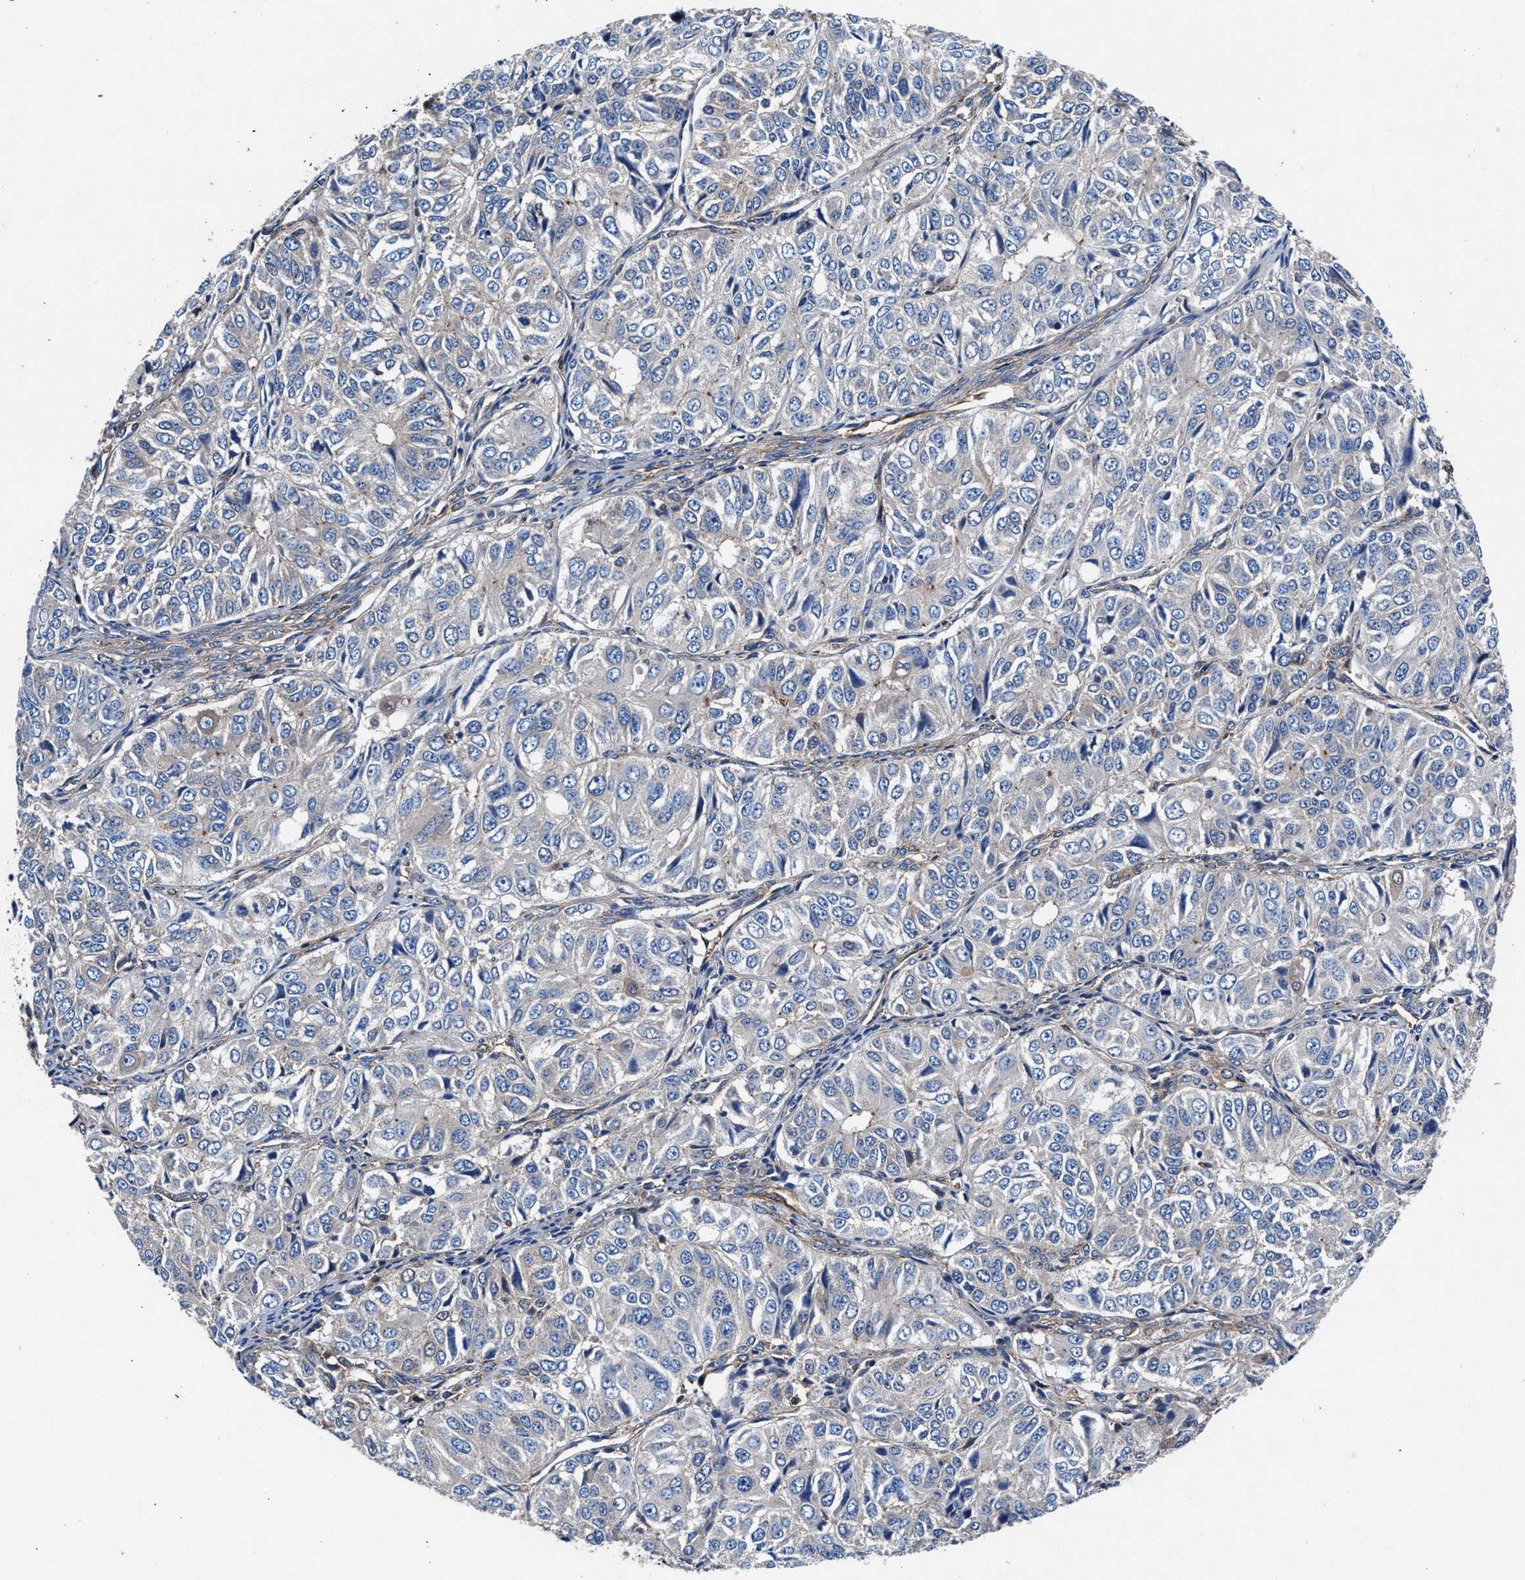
{"staining": {"intensity": "negative", "quantity": "none", "location": "none"}, "tissue": "ovarian cancer", "cell_type": "Tumor cells", "image_type": "cancer", "snomed": [{"axis": "morphology", "description": "Carcinoma, endometroid"}, {"axis": "topography", "description": "Ovary"}], "caption": "Ovarian cancer (endometroid carcinoma) stained for a protein using immunohistochemistry exhibits no expression tumor cells.", "gene": "SH3GL1", "patient": {"sex": "female", "age": 51}}